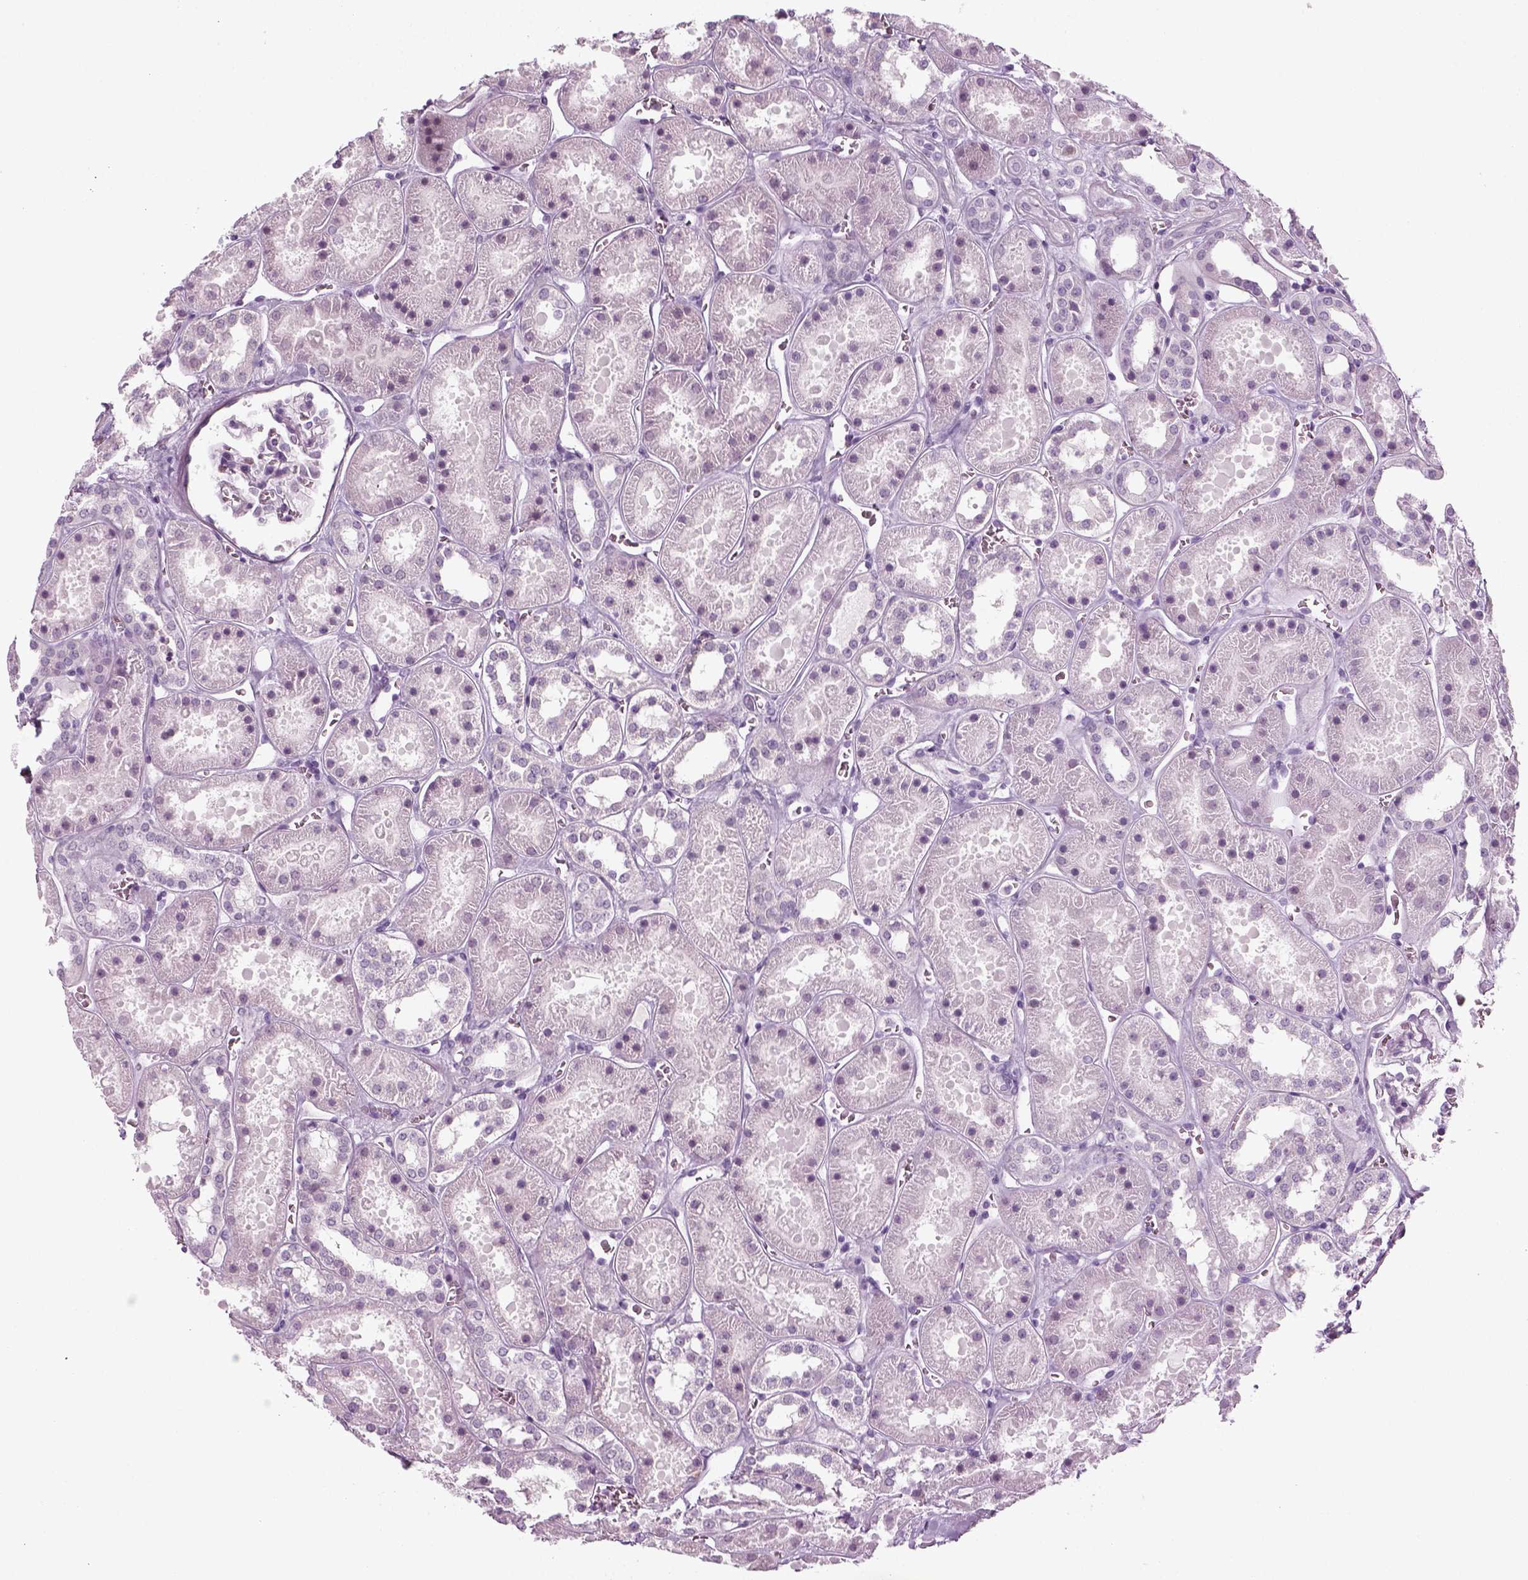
{"staining": {"intensity": "negative", "quantity": "none", "location": "none"}, "tissue": "kidney", "cell_type": "Cells in glomeruli", "image_type": "normal", "snomed": [{"axis": "morphology", "description": "Normal tissue, NOS"}, {"axis": "topography", "description": "Kidney"}], "caption": "This photomicrograph is of unremarkable kidney stained with immunohistochemistry (IHC) to label a protein in brown with the nuclei are counter-stained blue. There is no expression in cells in glomeruli.", "gene": "KRT75", "patient": {"sex": "female", "age": 41}}